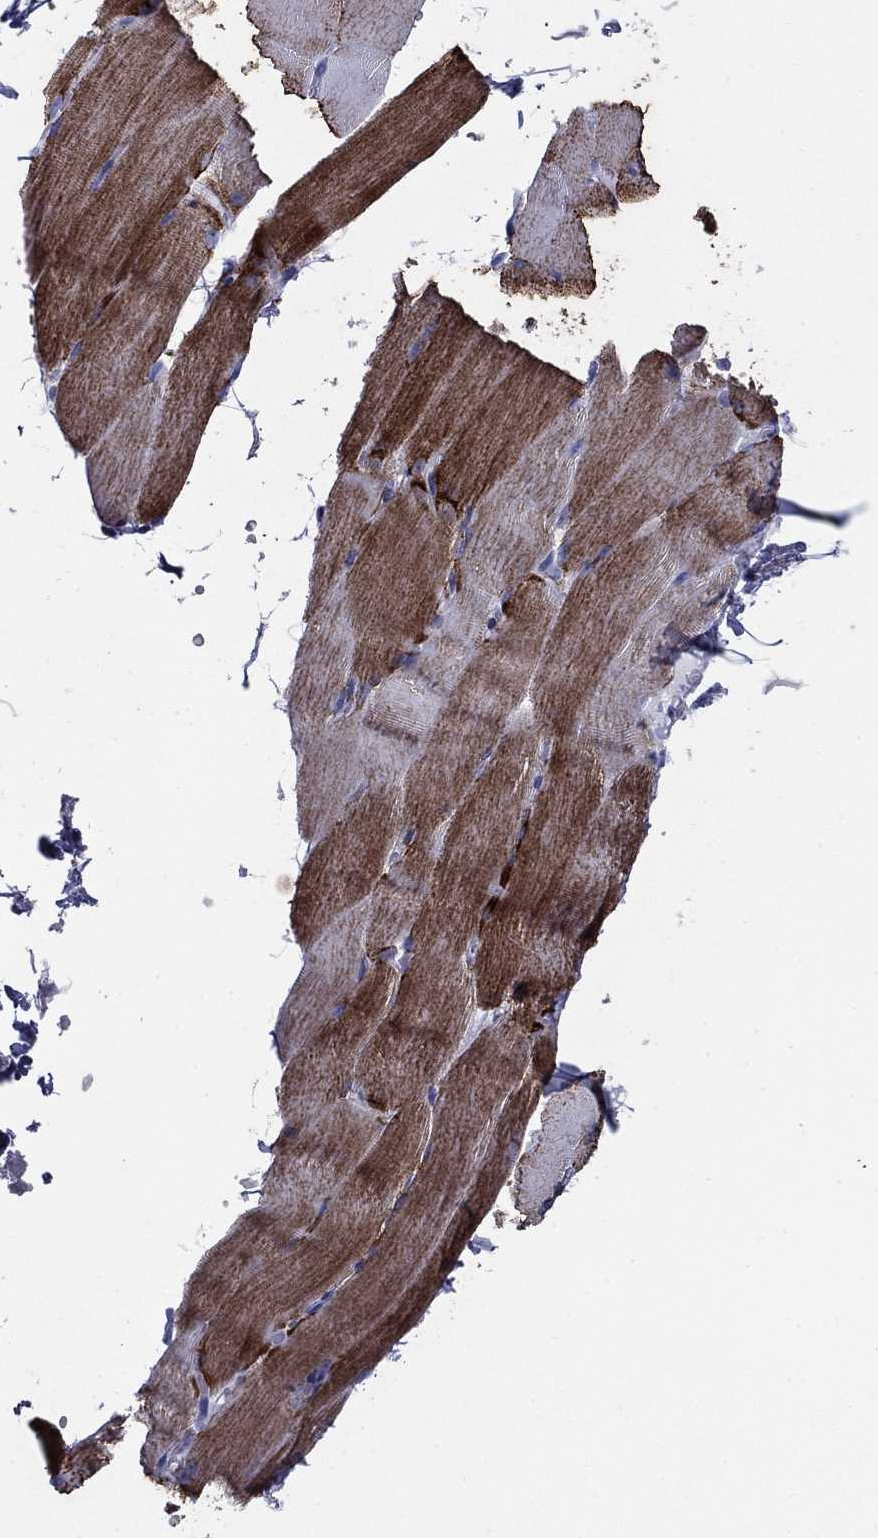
{"staining": {"intensity": "moderate", "quantity": "25%-75%", "location": "cytoplasmic/membranous"}, "tissue": "skeletal muscle", "cell_type": "Myocytes", "image_type": "normal", "snomed": [{"axis": "morphology", "description": "Normal tissue, NOS"}, {"axis": "topography", "description": "Skeletal muscle"}], "caption": "Immunohistochemical staining of normal human skeletal muscle displays 25%-75% levels of moderate cytoplasmic/membranous protein positivity in about 25%-75% of myocytes.", "gene": "NDUFA4L2", "patient": {"sex": "female", "age": 37}}